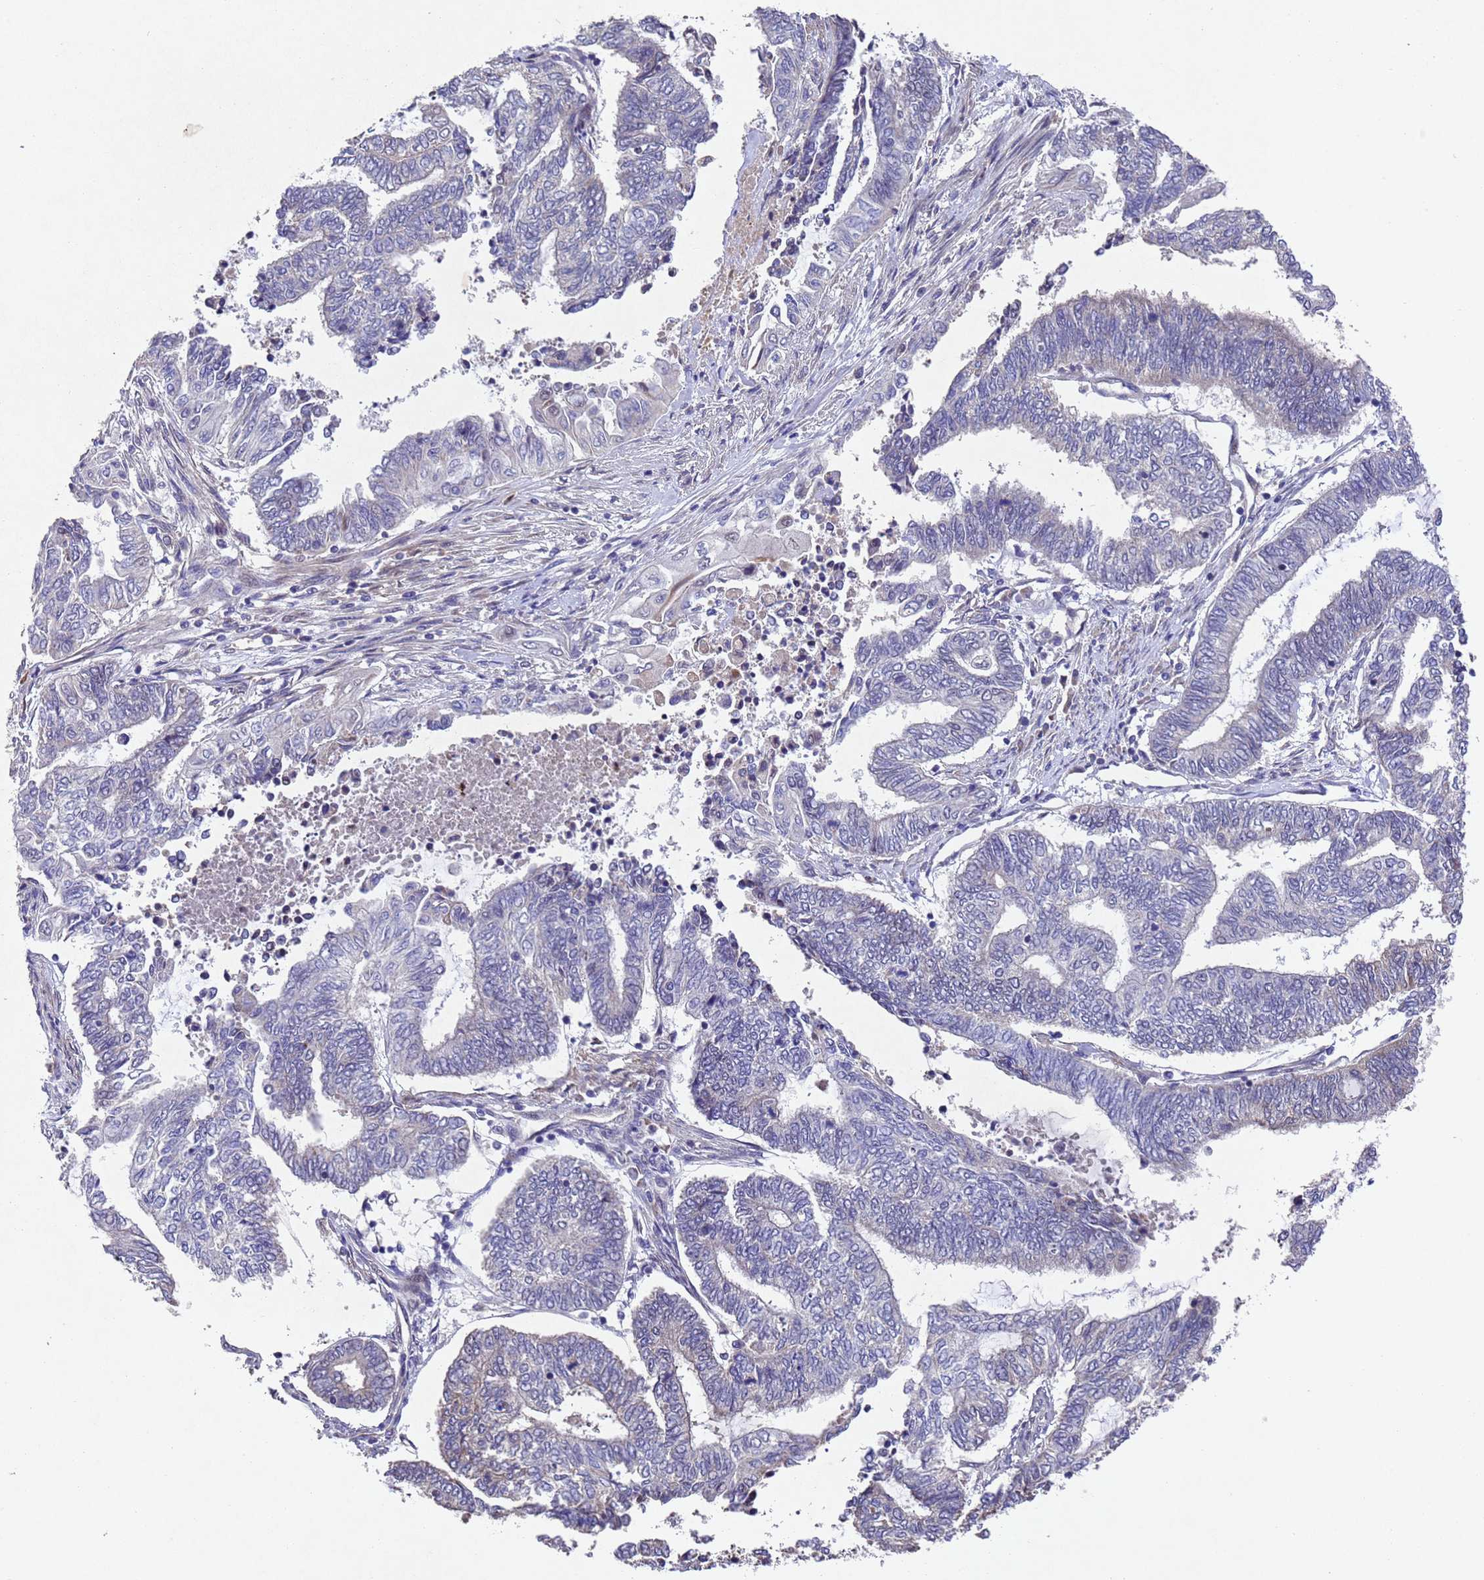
{"staining": {"intensity": "negative", "quantity": "none", "location": "none"}, "tissue": "endometrial cancer", "cell_type": "Tumor cells", "image_type": "cancer", "snomed": [{"axis": "morphology", "description": "Adenocarcinoma, NOS"}, {"axis": "topography", "description": "Uterus"}, {"axis": "topography", "description": "Endometrium"}], "caption": "Human endometrial adenocarcinoma stained for a protein using IHC exhibits no expression in tumor cells.", "gene": "TBK1", "patient": {"sex": "female", "age": 70}}